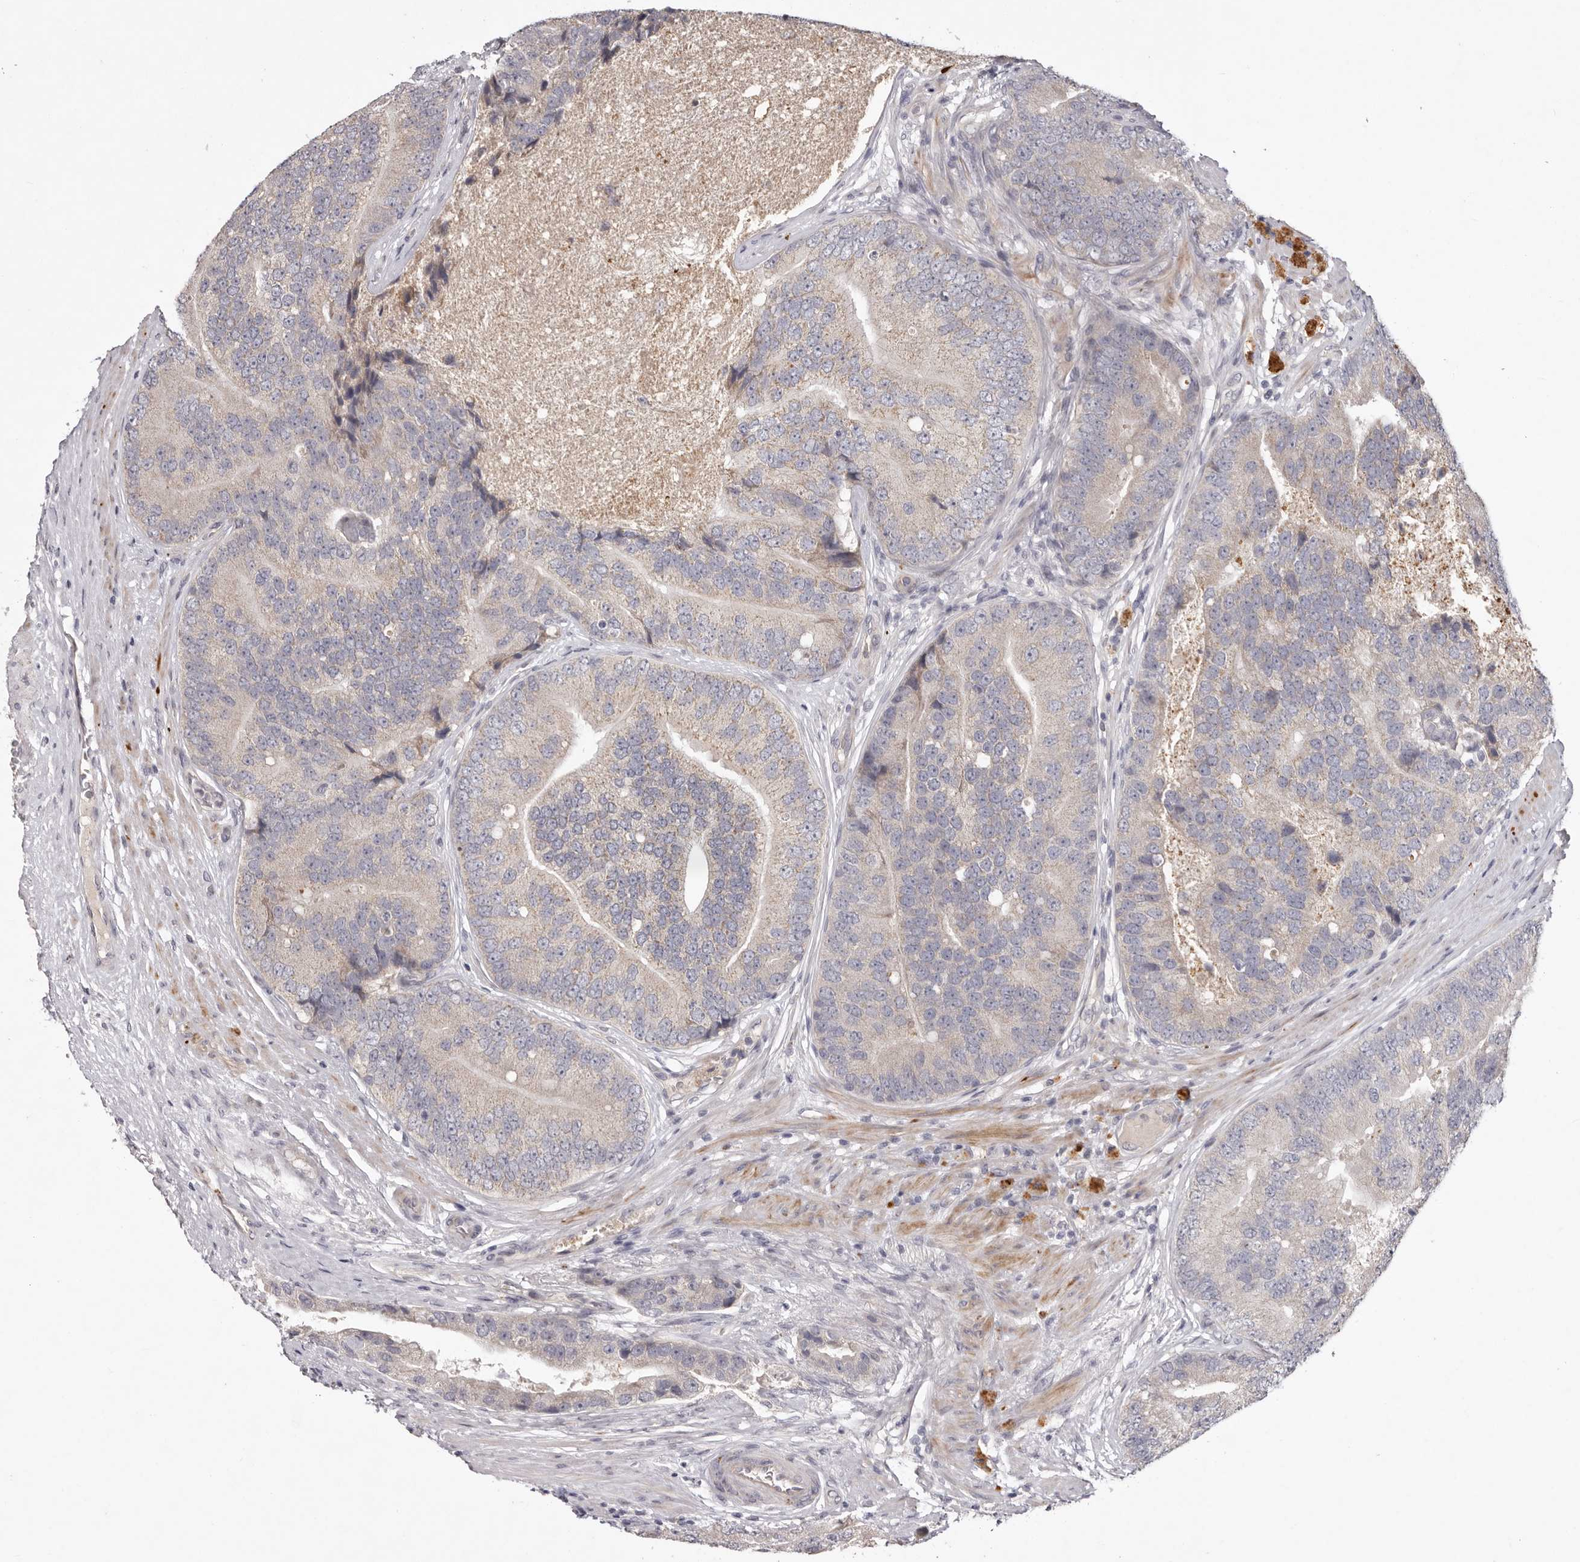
{"staining": {"intensity": "negative", "quantity": "none", "location": "none"}, "tissue": "prostate cancer", "cell_type": "Tumor cells", "image_type": "cancer", "snomed": [{"axis": "morphology", "description": "Adenocarcinoma, High grade"}, {"axis": "topography", "description": "Prostate"}], "caption": "Tumor cells show no significant positivity in prostate adenocarcinoma (high-grade). (DAB IHC visualized using brightfield microscopy, high magnification).", "gene": "GARNL3", "patient": {"sex": "male", "age": 70}}